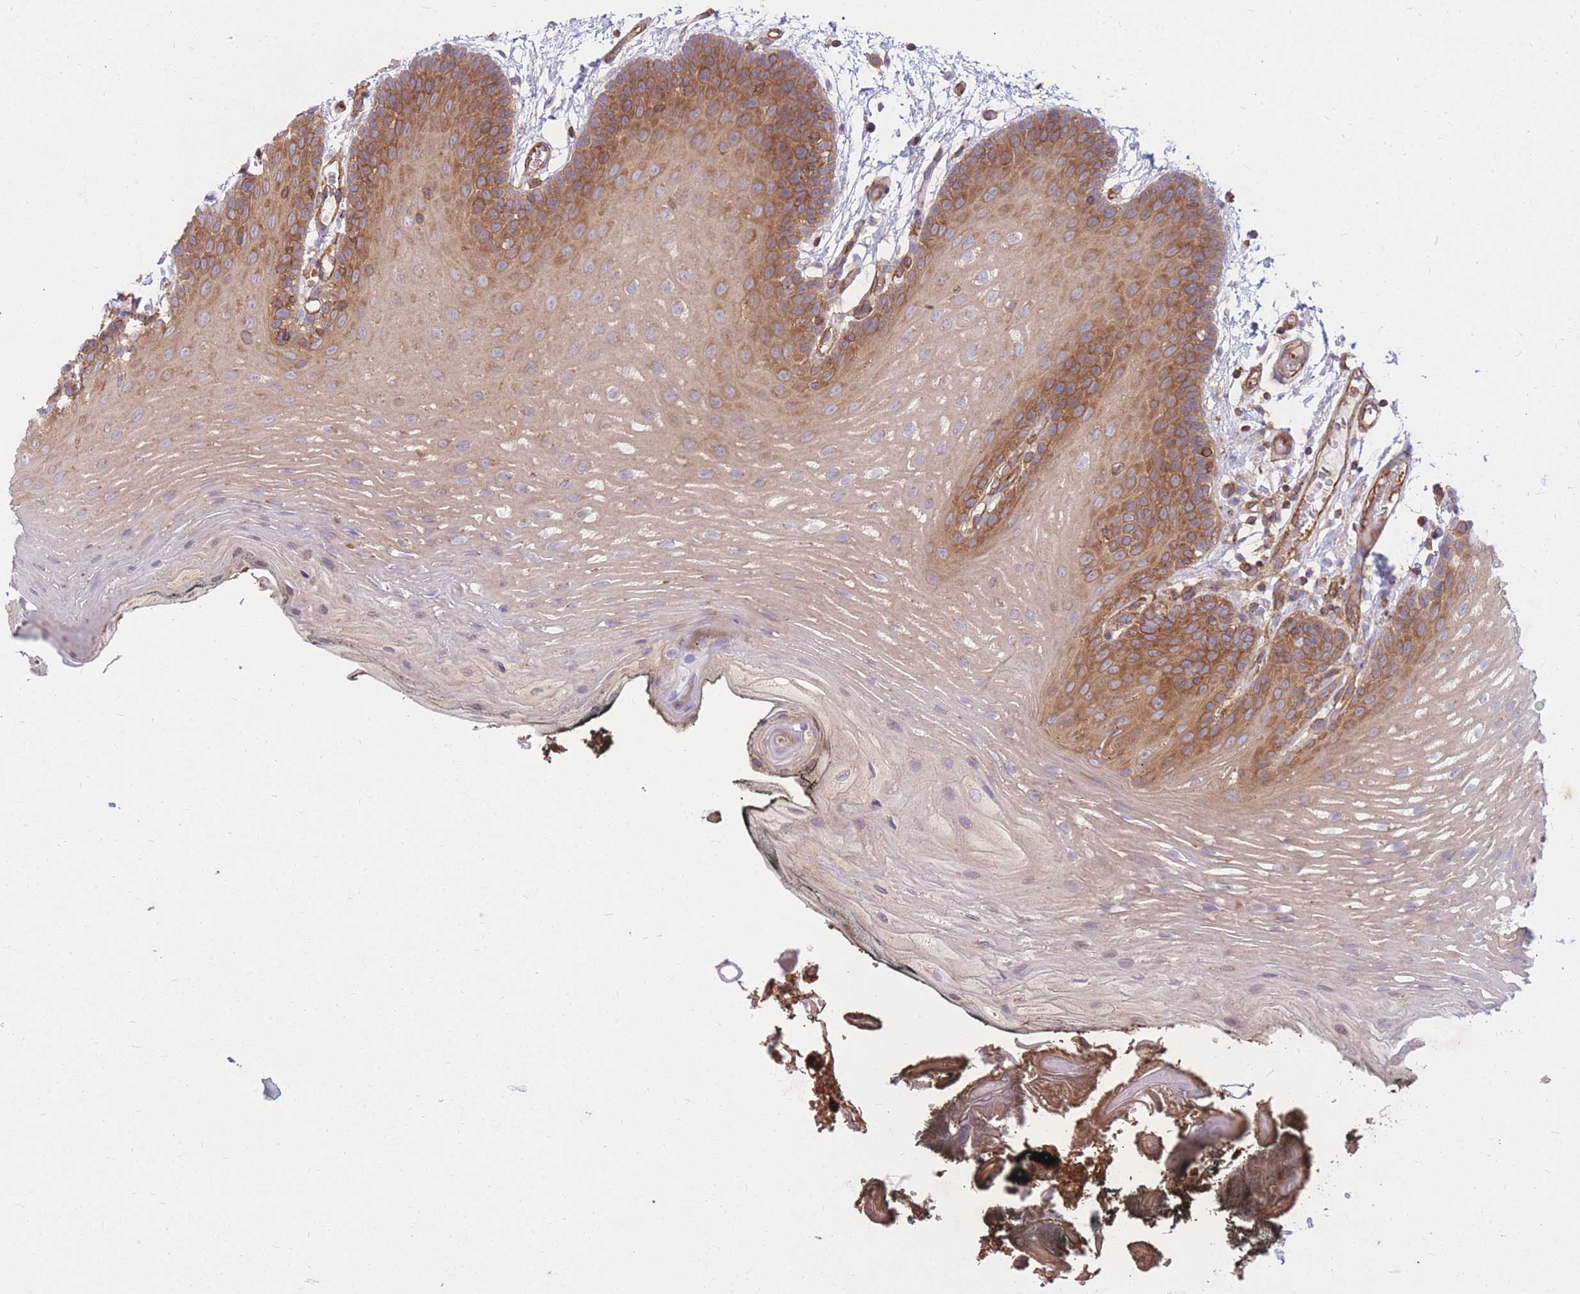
{"staining": {"intensity": "moderate", "quantity": ">75%", "location": "cytoplasmic/membranous"}, "tissue": "oral mucosa", "cell_type": "Squamous epithelial cells", "image_type": "normal", "snomed": [{"axis": "morphology", "description": "Normal tissue, NOS"}, {"axis": "morphology", "description": "Squamous cell carcinoma, NOS"}, {"axis": "topography", "description": "Oral tissue"}, {"axis": "topography", "description": "Head-Neck"}], "caption": "High-magnification brightfield microscopy of normal oral mucosa stained with DAB (3,3'-diaminobenzidine) (brown) and counterstained with hematoxylin (blue). squamous epithelial cells exhibit moderate cytoplasmic/membranous staining is seen in about>75% of cells.", "gene": "GGA1", "patient": {"sex": "female", "age": 81}}